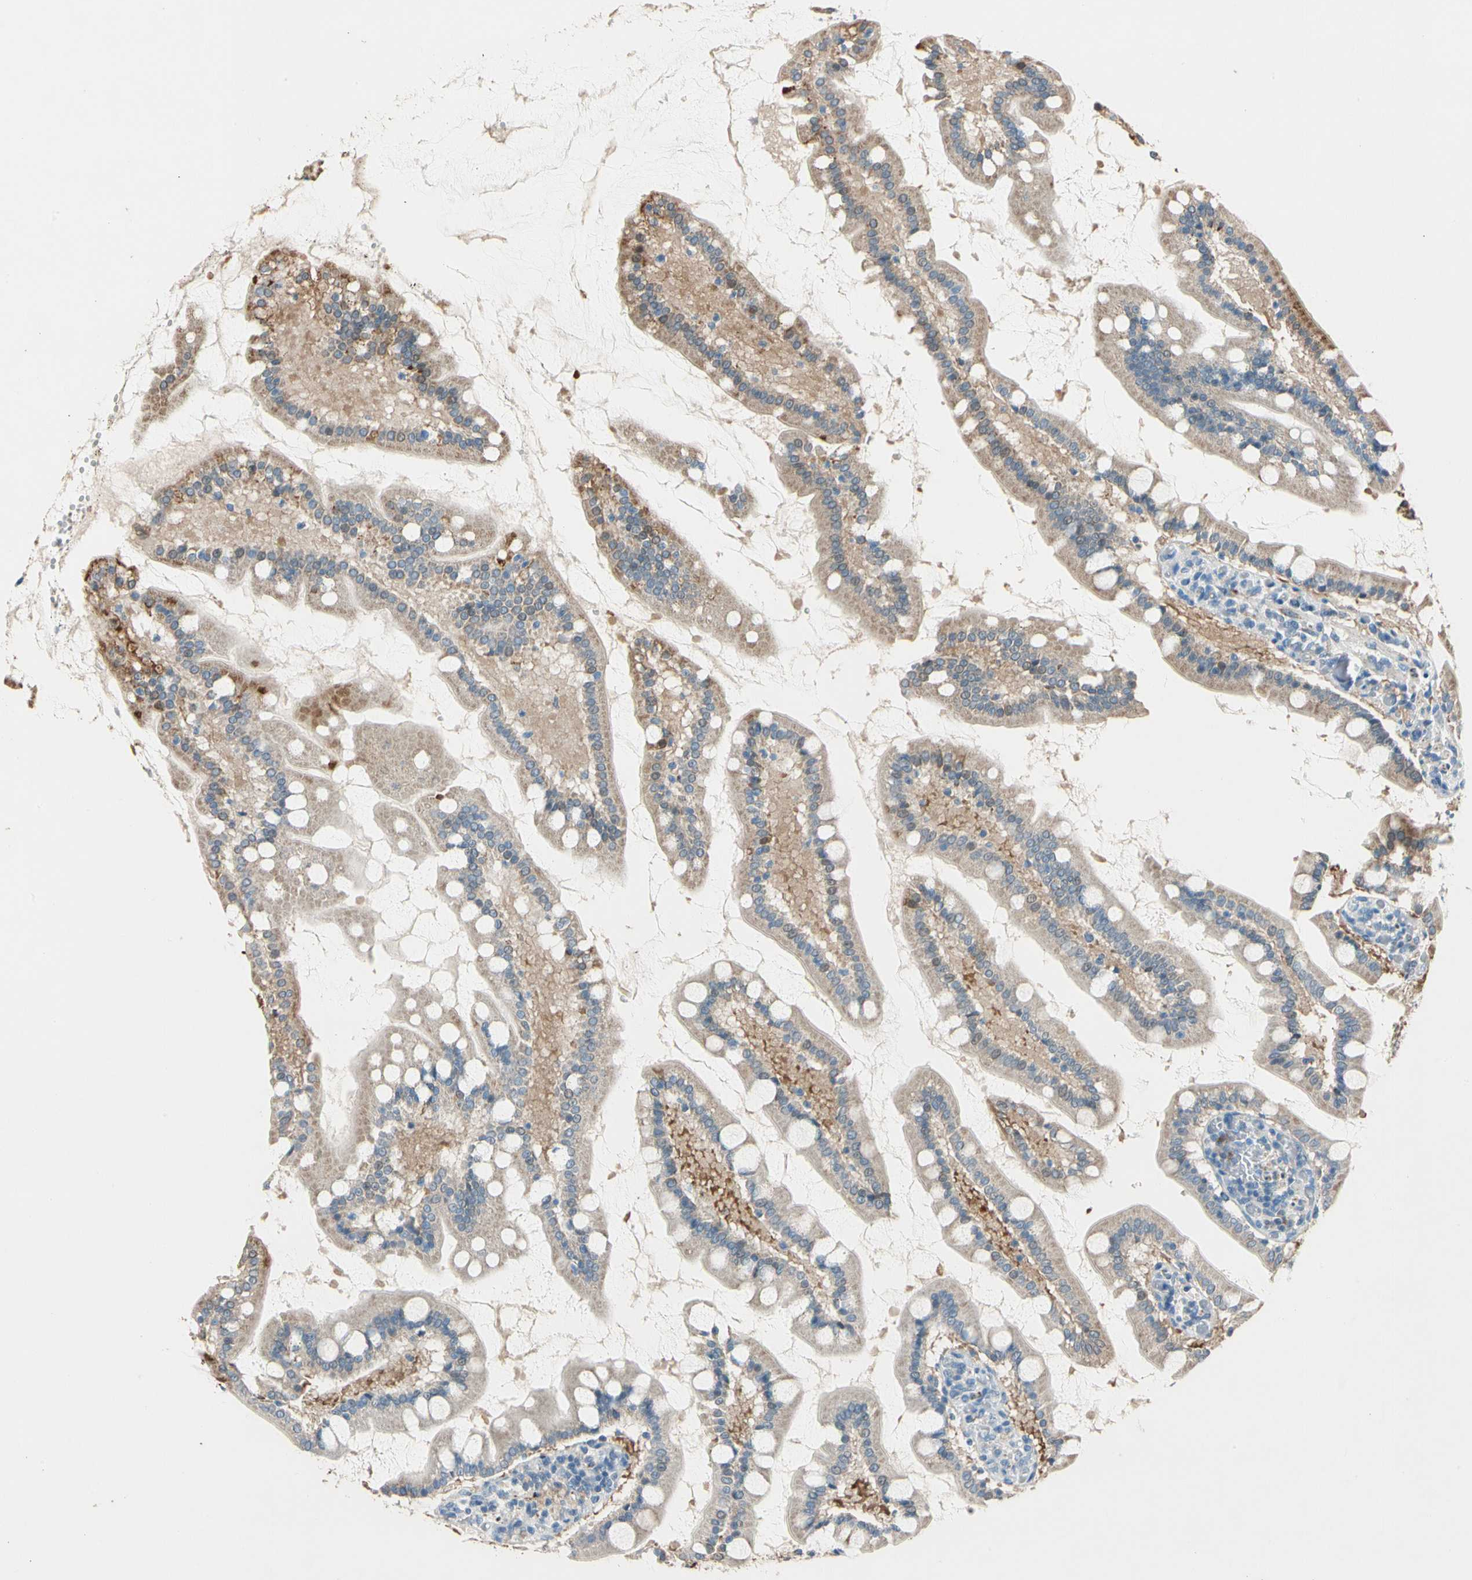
{"staining": {"intensity": "moderate", "quantity": ">75%", "location": "cytoplasmic/membranous"}, "tissue": "small intestine", "cell_type": "Glandular cells", "image_type": "normal", "snomed": [{"axis": "morphology", "description": "Normal tissue, NOS"}, {"axis": "topography", "description": "Small intestine"}], "caption": "A brown stain shows moderate cytoplasmic/membranous positivity of a protein in glandular cells of normal human small intestine. The staining was performed using DAB to visualize the protein expression in brown, while the nuclei were stained in blue with hematoxylin (Magnification: 20x).", "gene": "LY6G6F", "patient": {"sex": "male", "age": 41}}